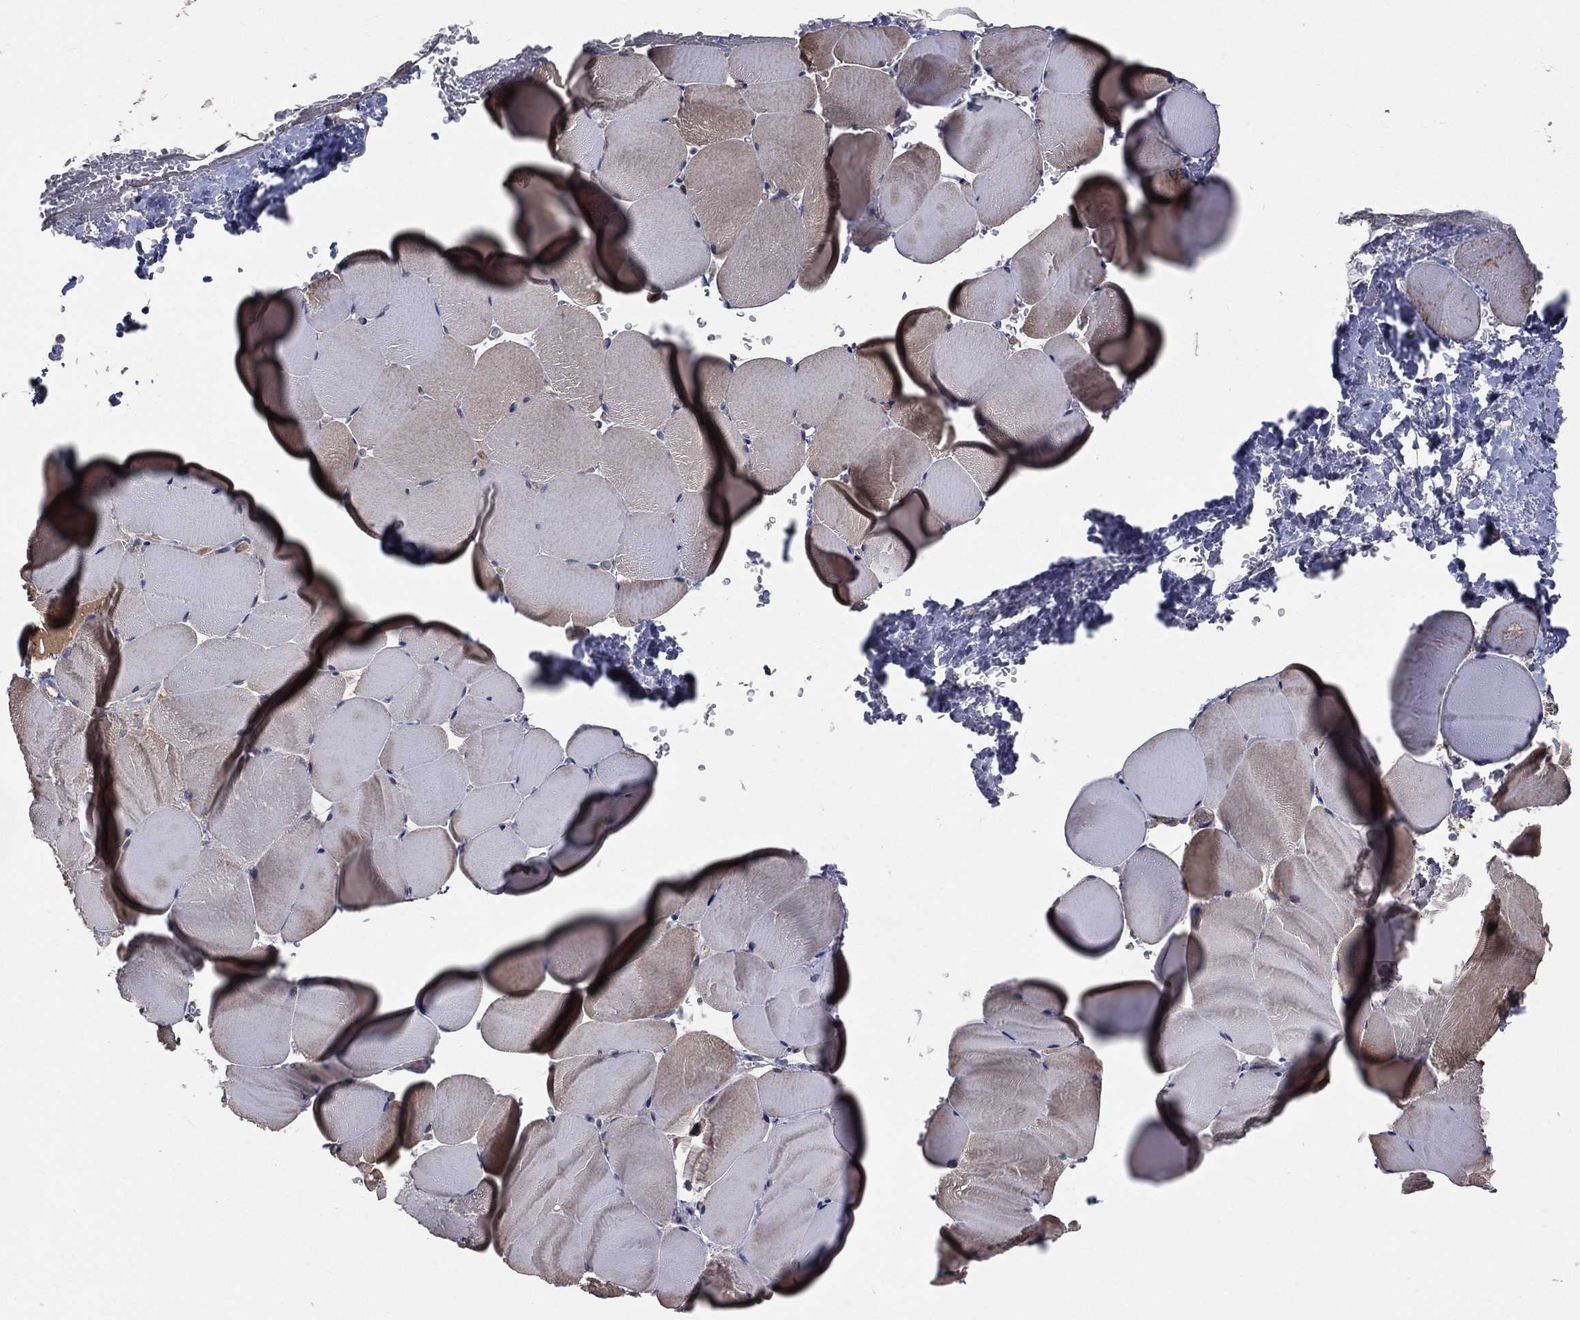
{"staining": {"intensity": "moderate", "quantity": "25%-75%", "location": "cytoplasmic/membranous"}, "tissue": "skeletal muscle", "cell_type": "Myocytes", "image_type": "normal", "snomed": [{"axis": "morphology", "description": "Normal tissue, NOS"}, {"axis": "topography", "description": "Skeletal muscle"}], "caption": "Skeletal muscle stained with a brown dye exhibits moderate cytoplasmic/membranous positive positivity in about 25%-75% of myocytes.", "gene": "GPD1", "patient": {"sex": "female", "age": 37}}